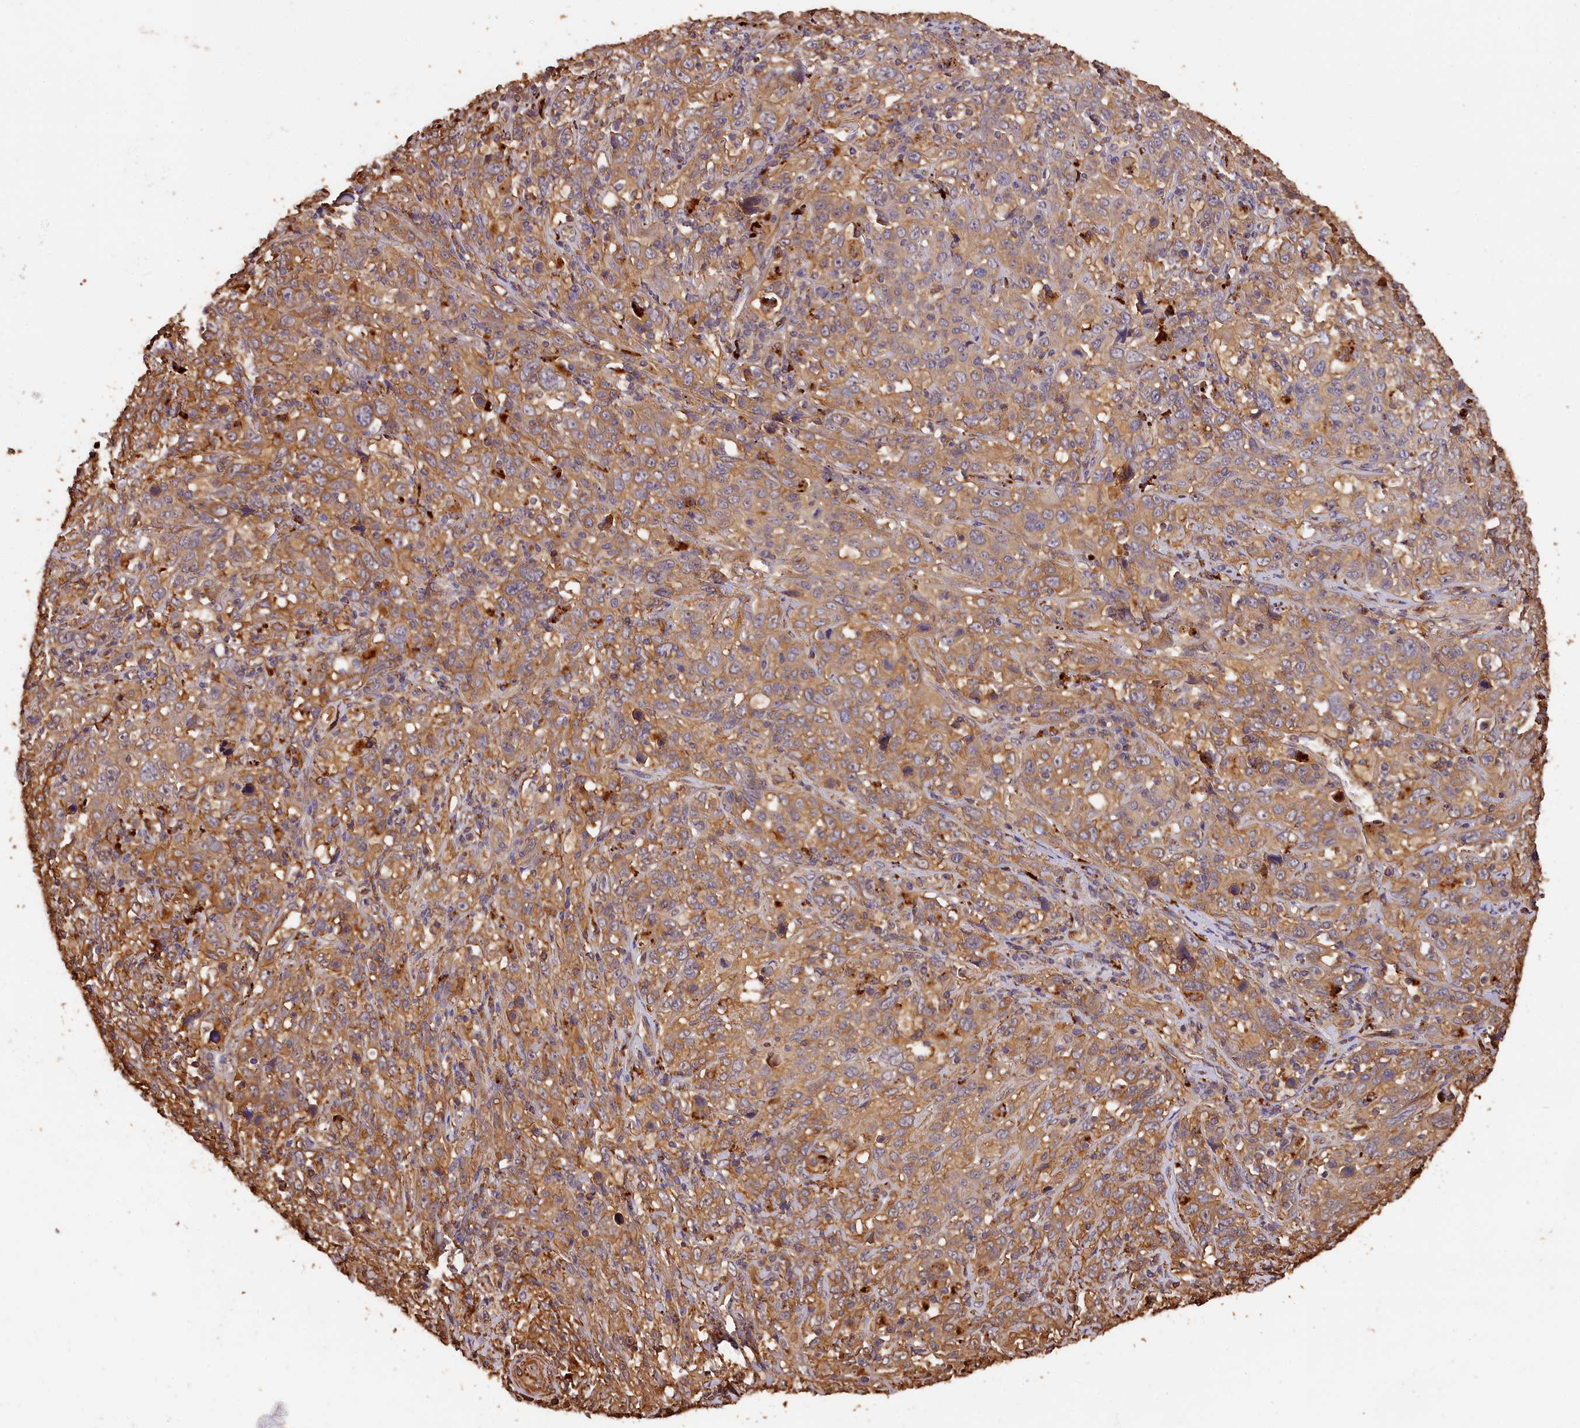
{"staining": {"intensity": "moderate", "quantity": ">75%", "location": "cytoplasmic/membranous"}, "tissue": "cervical cancer", "cell_type": "Tumor cells", "image_type": "cancer", "snomed": [{"axis": "morphology", "description": "Squamous cell carcinoma, NOS"}, {"axis": "topography", "description": "Cervix"}], "caption": "Immunohistochemistry of cervical squamous cell carcinoma shows medium levels of moderate cytoplasmic/membranous positivity in approximately >75% of tumor cells.", "gene": "MMP15", "patient": {"sex": "female", "age": 46}}